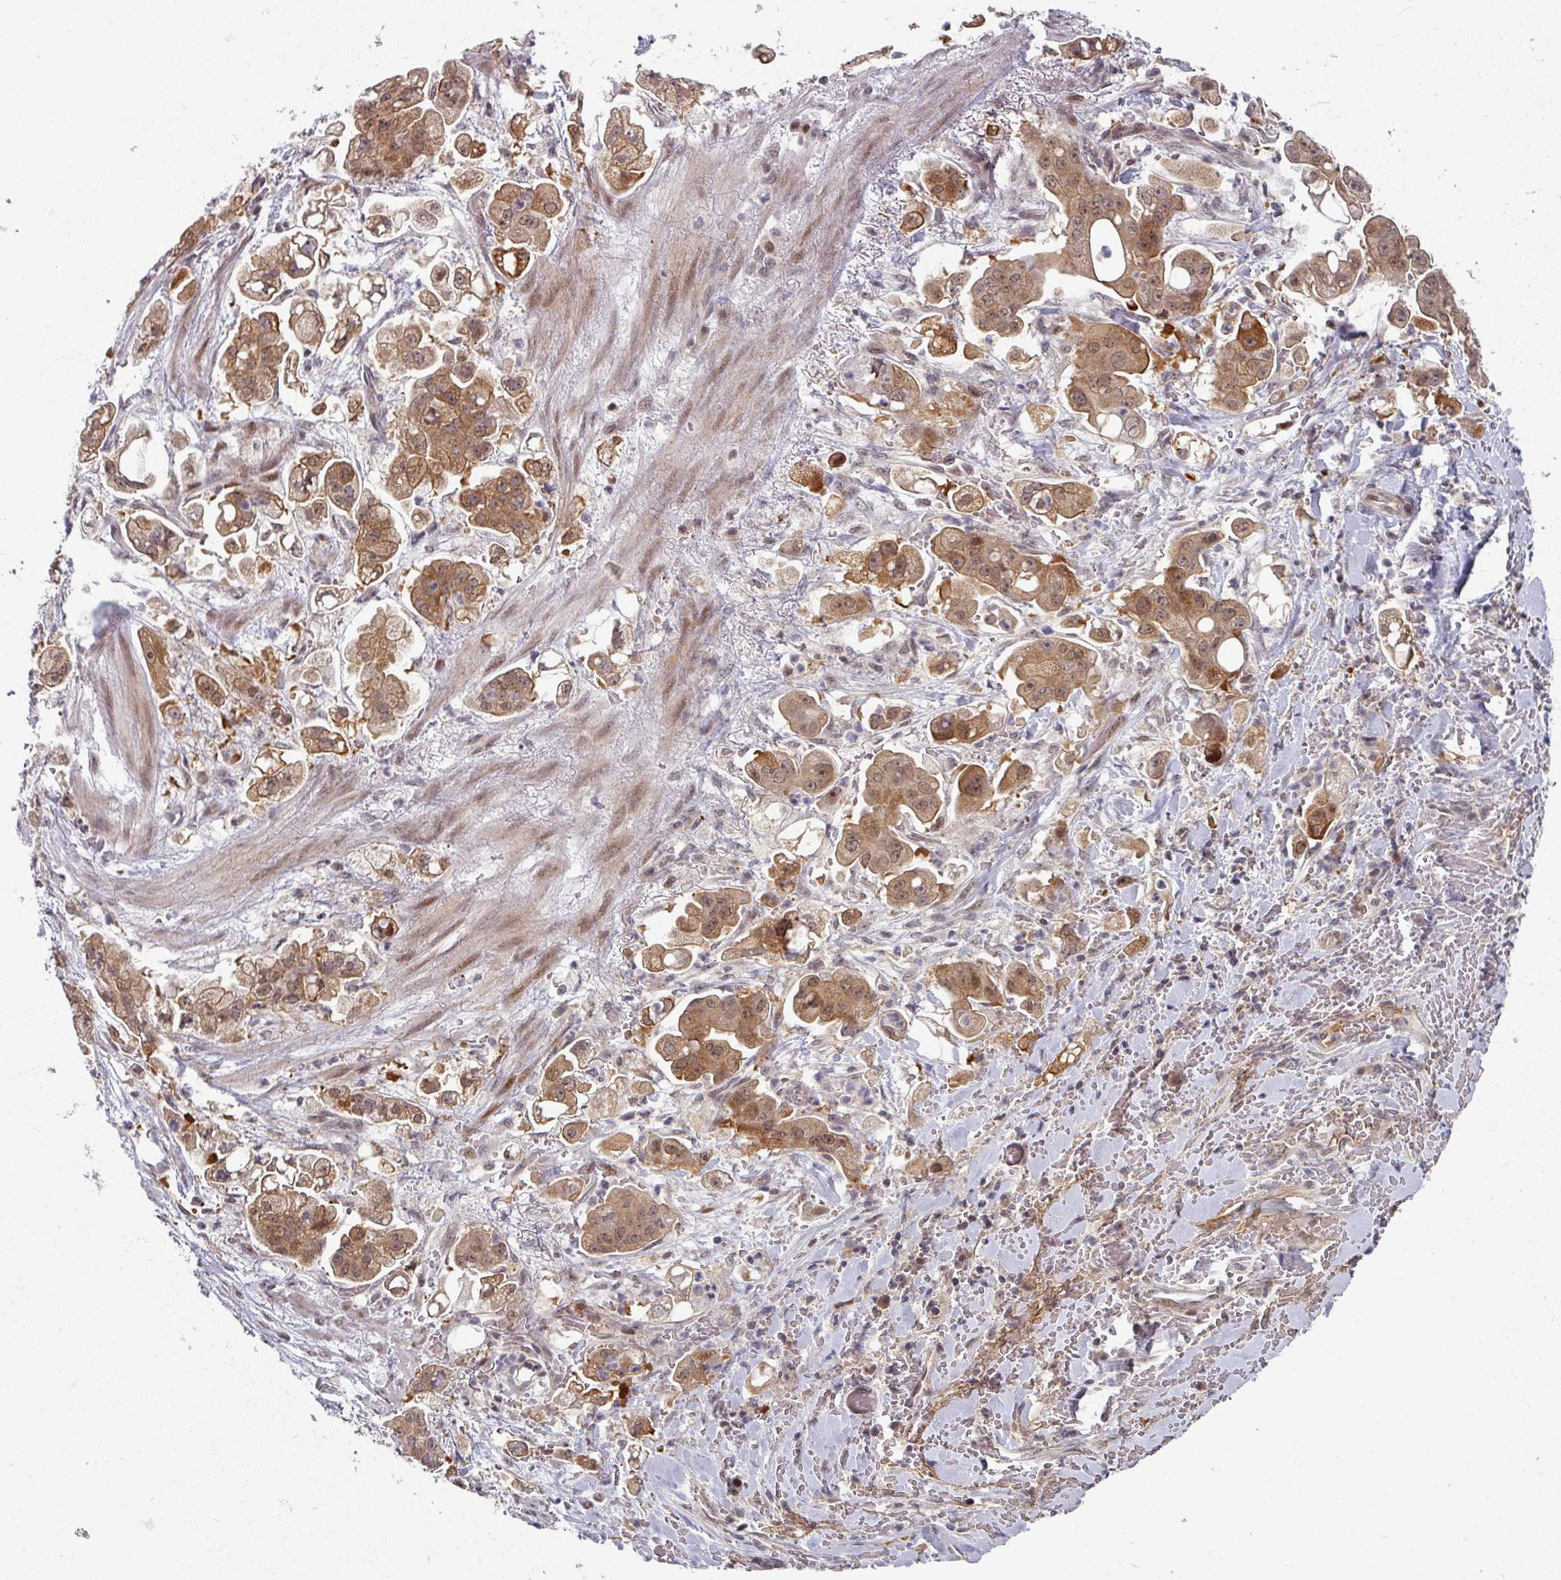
{"staining": {"intensity": "moderate", "quantity": ">75%", "location": "cytoplasmic/membranous,nuclear"}, "tissue": "stomach cancer", "cell_type": "Tumor cells", "image_type": "cancer", "snomed": [{"axis": "morphology", "description": "Adenocarcinoma, NOS"}, {"axis": "topography", "description": "Stomach"}], "caption": "A histopathology image of human adenocarcinoma (stomach) stained for a protein reveals moderate cytoplasmic/membranous and nuclear brown staining in tumor cells.", "gene": "KLC3", "patient": {"sex": "male", "age": 62}}